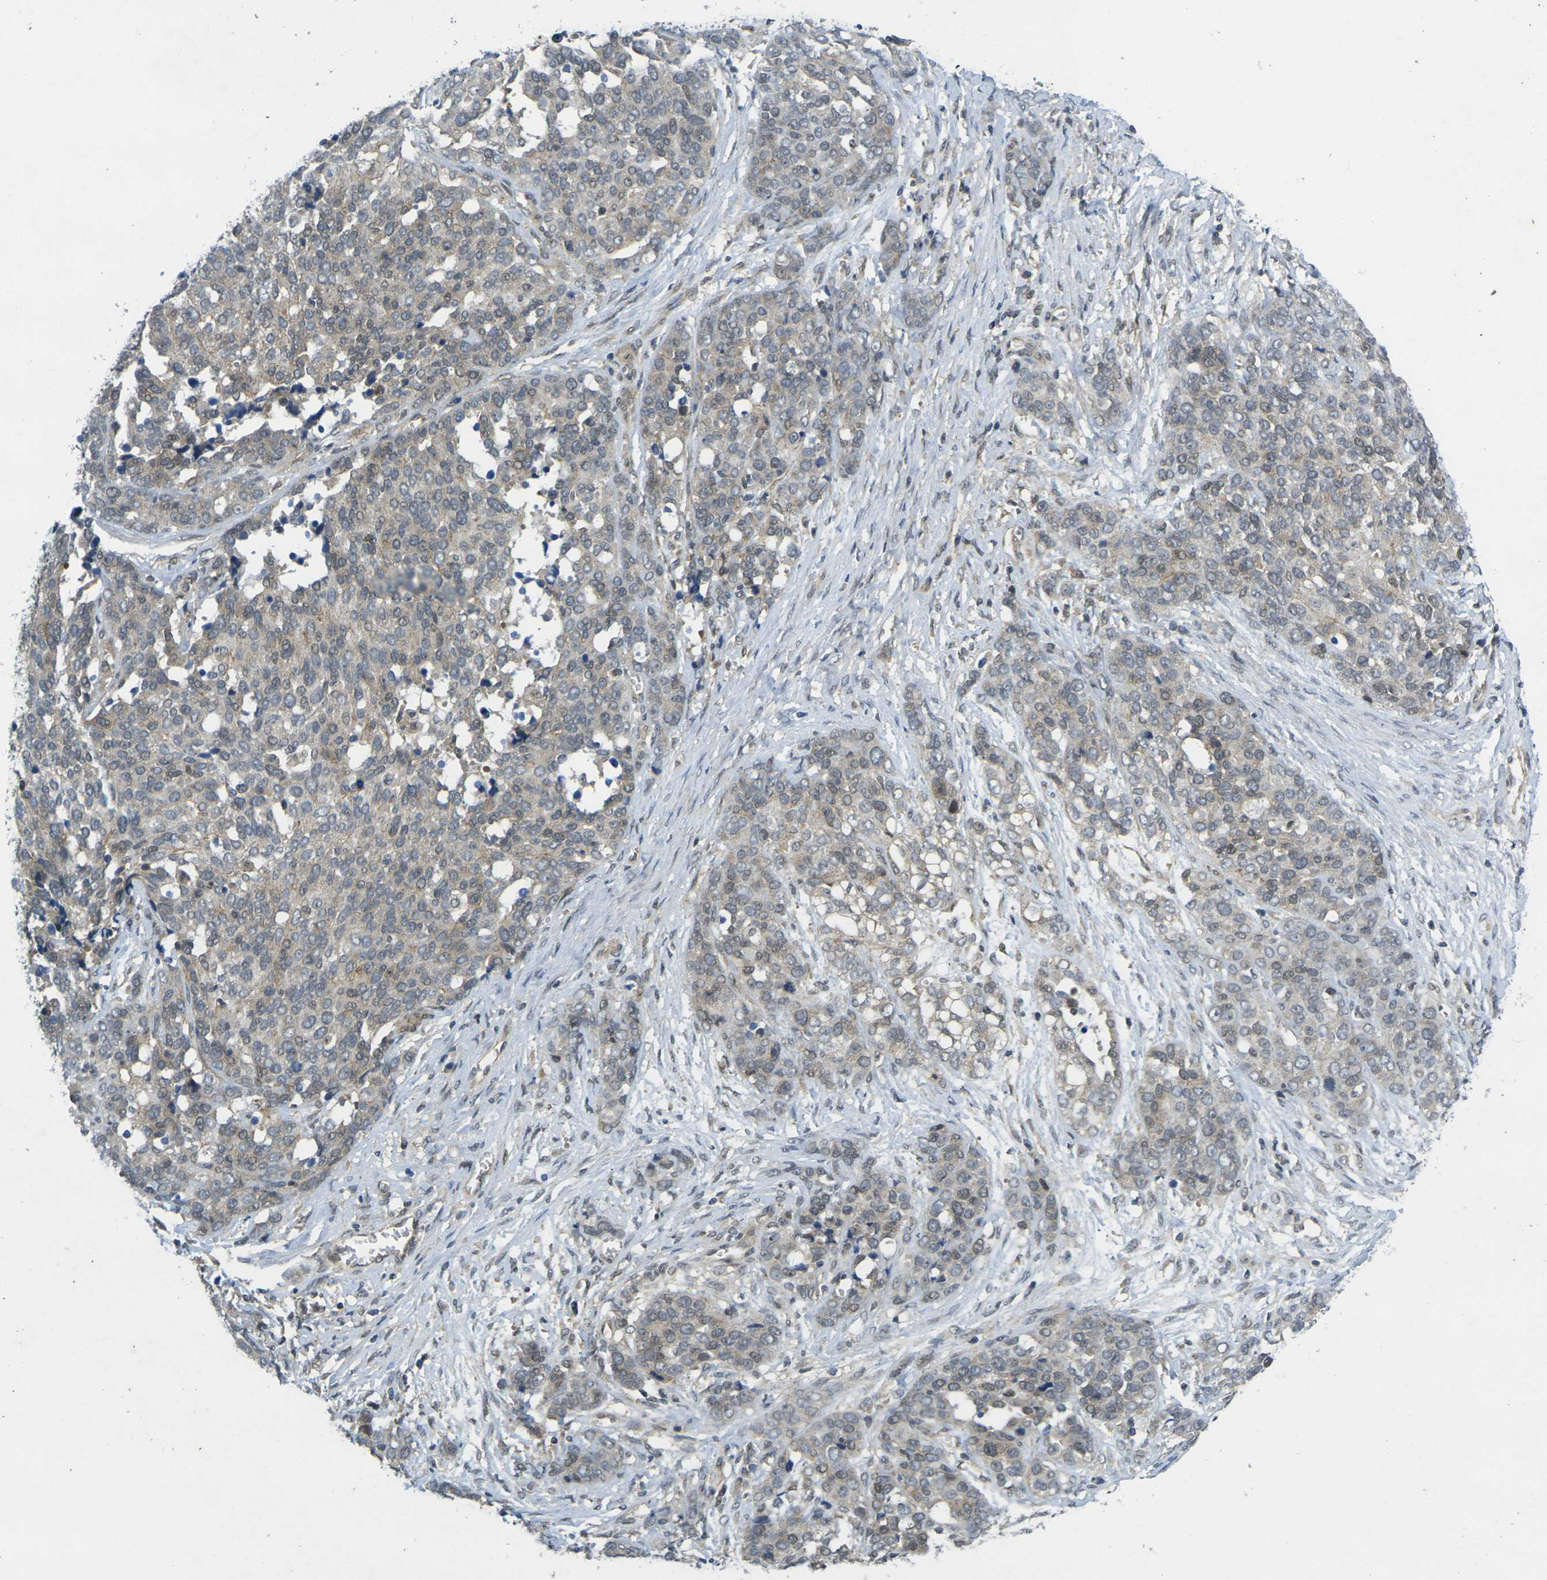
{"staining": {"intensity": "moderate", "quantity": "25%-75%", "location": "cytoplasmic/membranous,nuclear"}, "tissue": "ovarian cancer", "cell_type": "Tumor cells", "image_type": "cancer", "snomed": [{"axis": "morphology", "description": "Cystadenocarcinoma, serous, NOS"}, {"axis": "topography", "description": "Ovary"}], "caption": "An image showing moderate cytoplasmic/membranous and nuclear positivity in approximately 25%-75% of tumor cells in ovarian cancer, as visualized by brown immunohistochemical staining.", "gene": "KCTD10", "patient": {"sex": "female", "age": 44}}